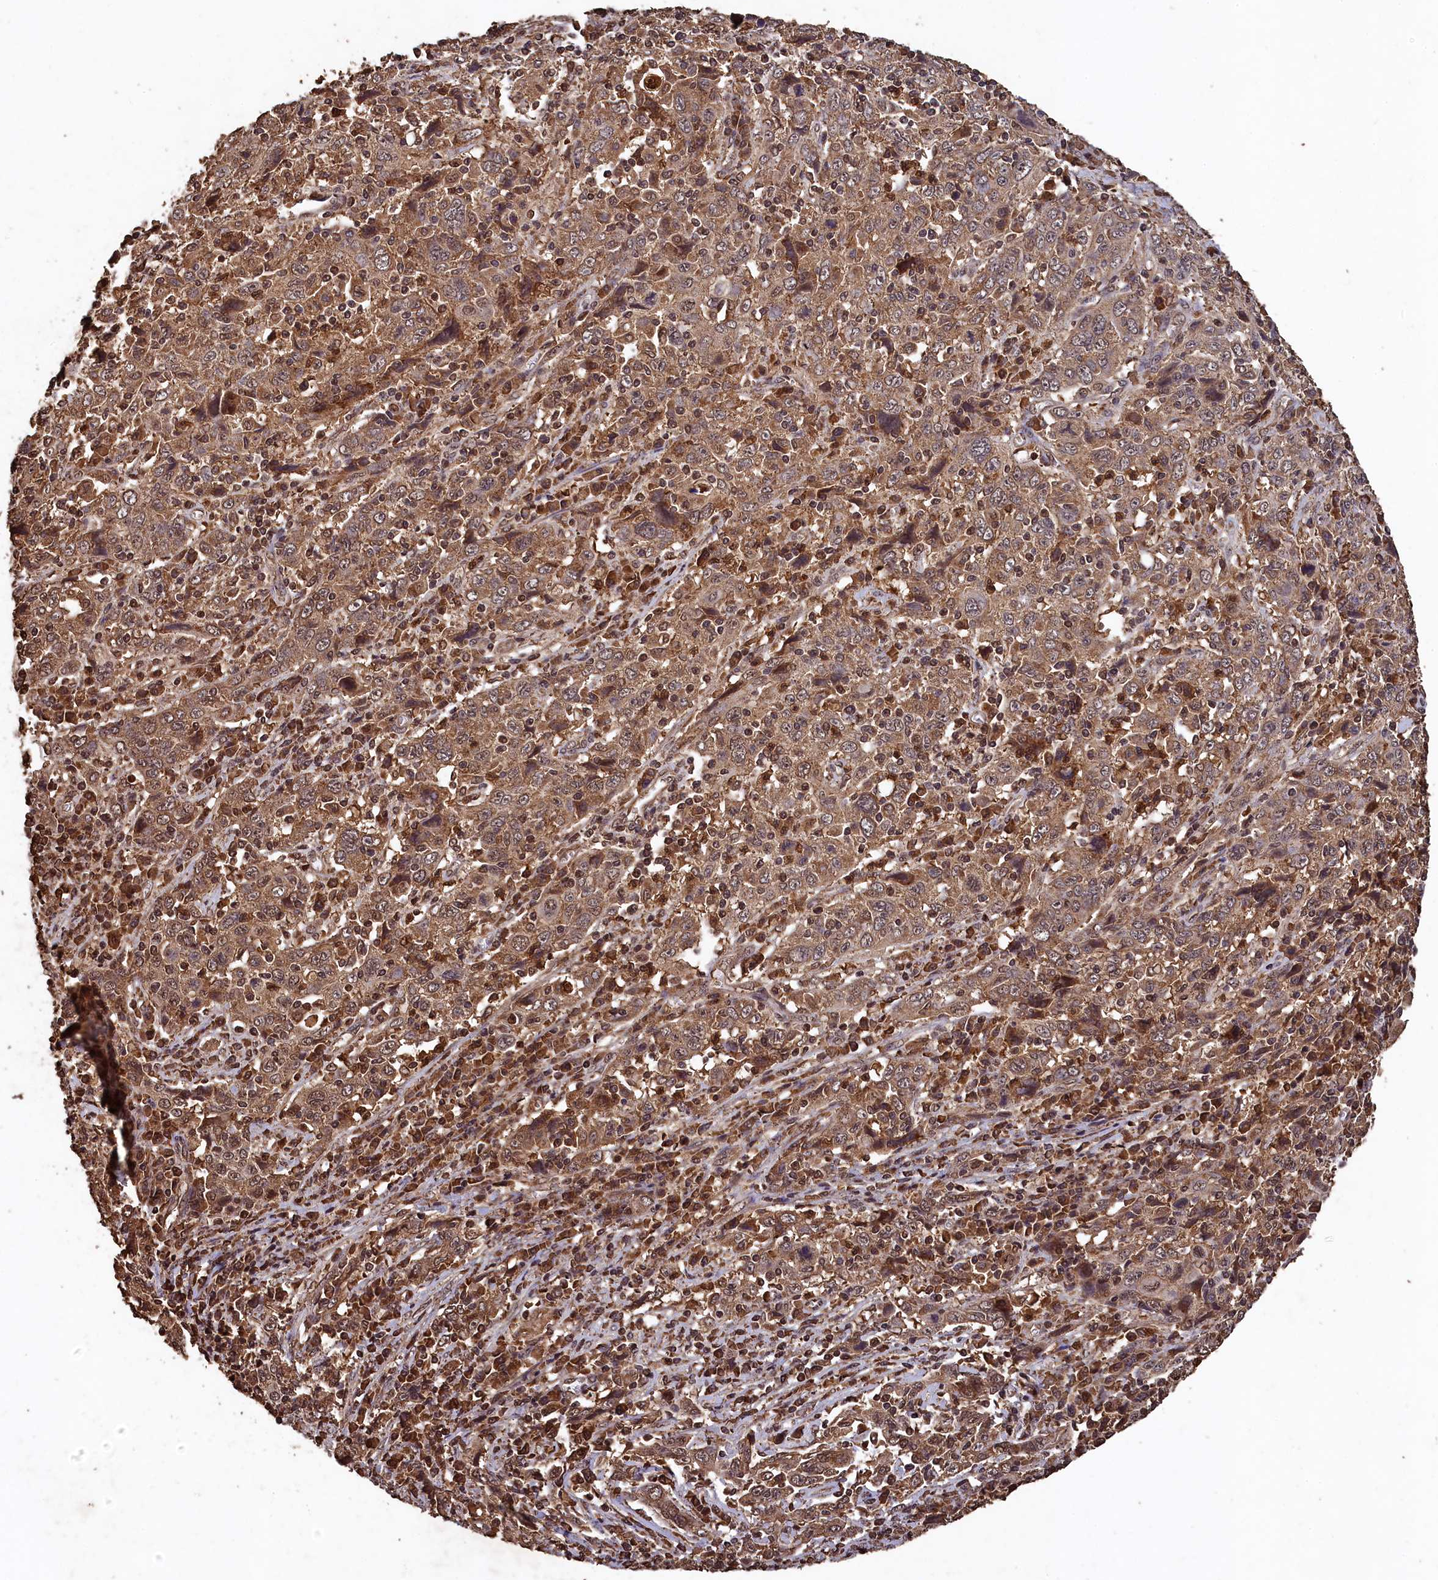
{"staining": {"intensity": "moderate", "quantity": ">75%", "location": "cytoplasmic/membranous,nuclear"}, "tissue": "cervical cancer", "cell_type": "Tumor cells", "image_type": "cancer", "snomed": [{"axis": "morphology", "description": "Squamous cell carcinoma, NOS"}, {"axis": "topography", "description": "Cervix"}], "caption": "IHC (DAB (3,3'-diaminobenzidine)) staining of human cervical squamous cell carcinoma reveals moderate cytoplasmic/membranous and nuclear protein positivity in about >75% of tumor cells. The protein is shown in brown color, while the nuclei are stained blue.", "gene": "CEP57L1", "patient": {"sex": "female", "age": 46}}